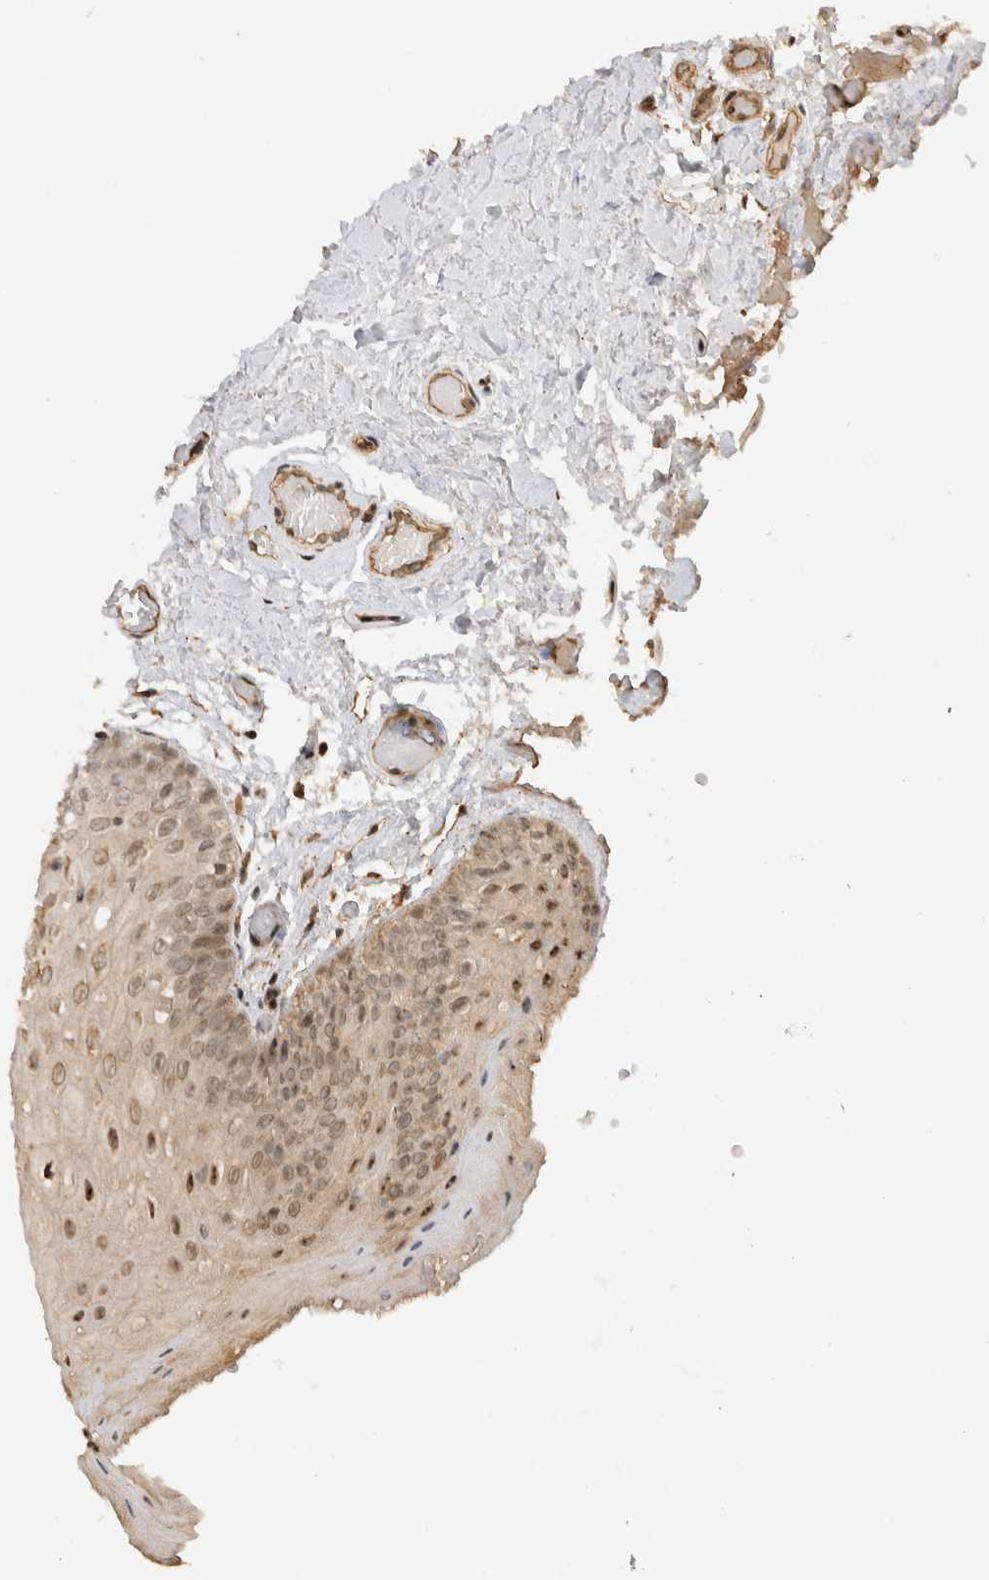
{"staining": {"intensity": "moderate", "quantity": ">75%", "location": "cytoplasmic/membranous,nuclear"}, "tissue": "oral mucosa", "cell_type": "Squamous epithelial cells", "image_type": "normal", "snomed": [{"axis": "morphology", "description": "Normal tissue, NOS"}, {"axis": "morphology", "description": "Squamous cell carcinoma, NOS"}, {"axis": "topography", "description": "Oral tissue"}, {"axis": "topography", "description": "Head-Neck"}], "caption": "IHC image of benign oral mucosa stained for a protein (brown), which shows medium levels of moderate cytoplasmic/membranous,nuclear staining in about >75% of squamous epithelial cells.", "gene": "TOR1B", "patient": {"sex": "male", "age": 71}}